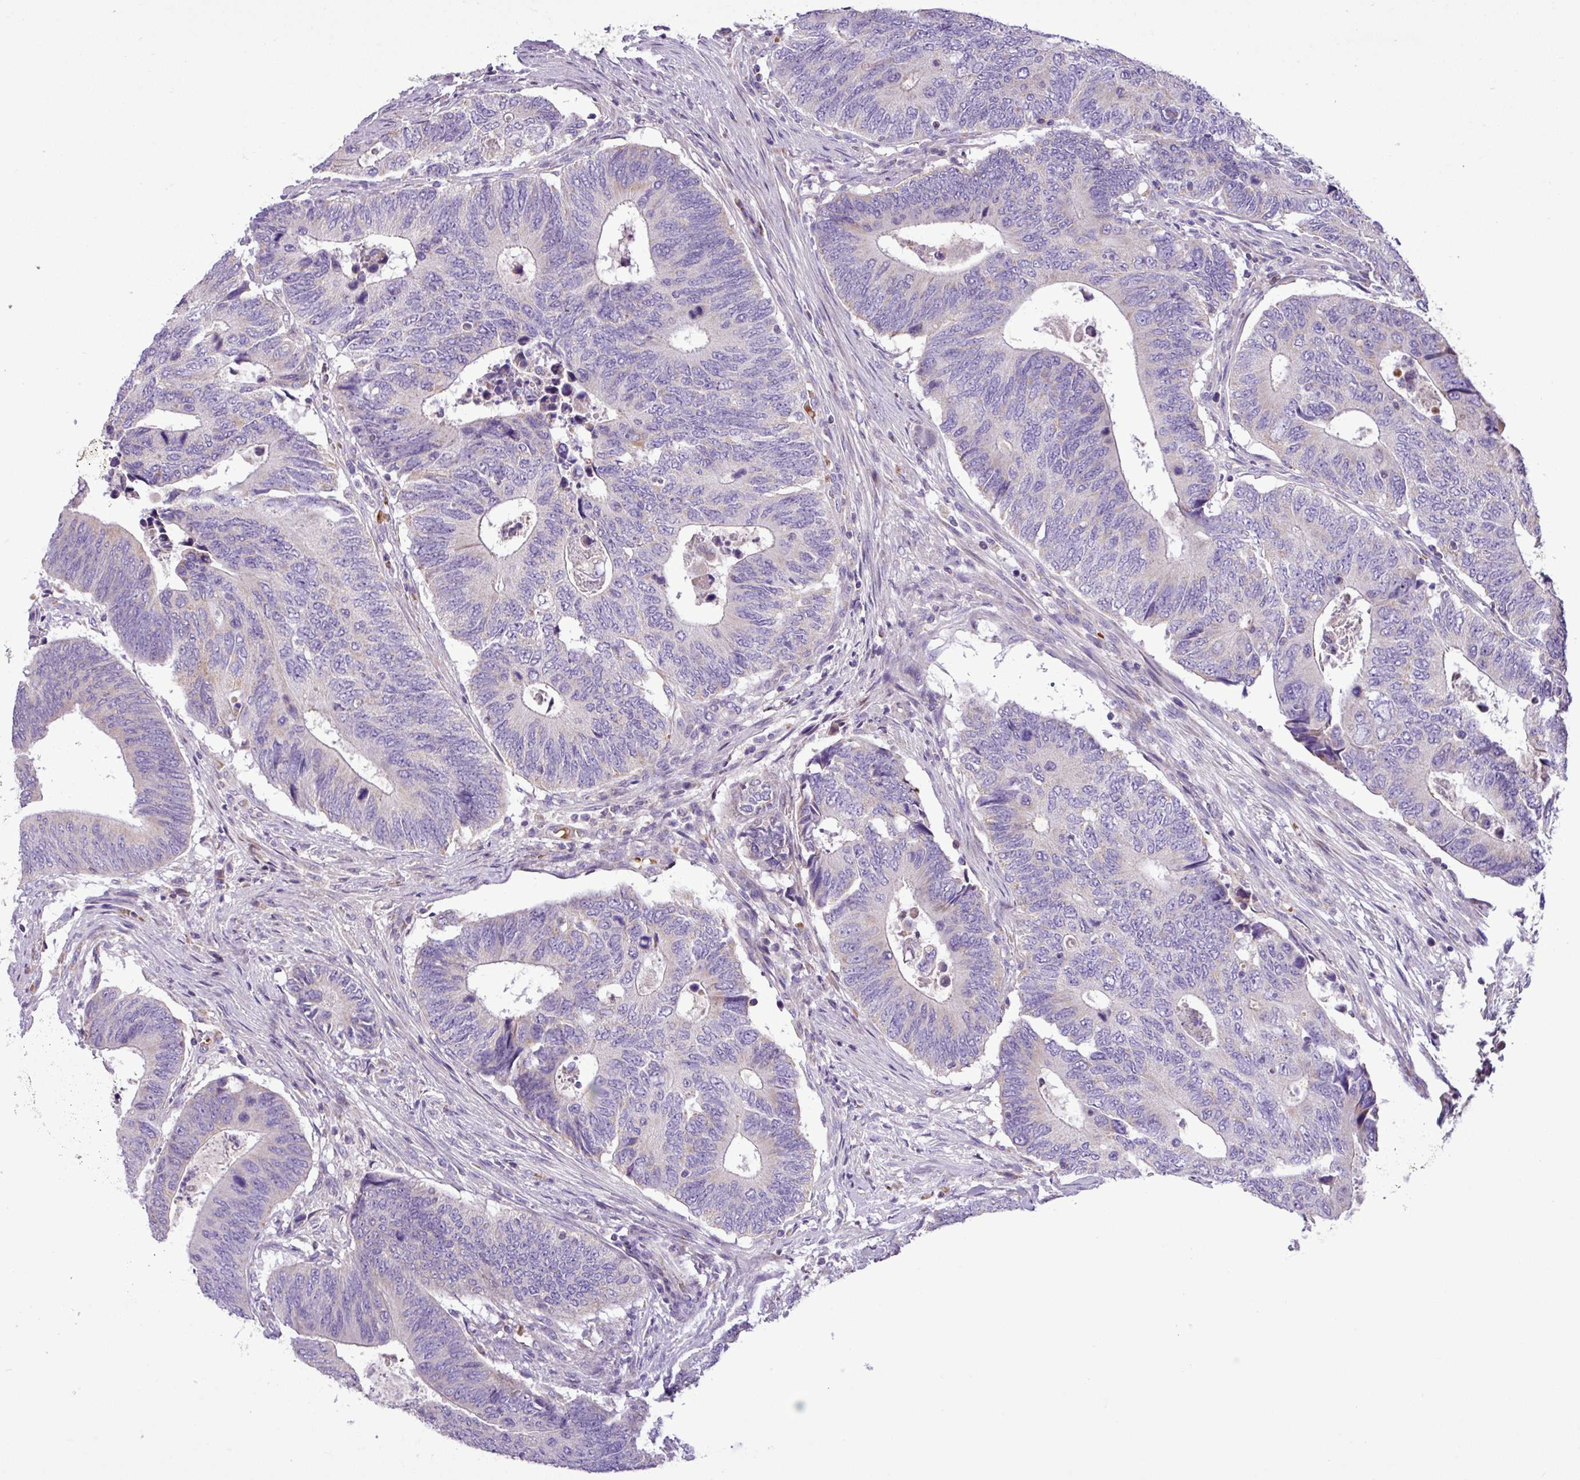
{"staining": {"intensity": "moderate", "quantity": "<25%", "location": "cytoplasmic/membranous"}, "tissue": "colorectal cancer", "cell_type": "Tumor cells", "image_type": "cancer", "snomed": [{"axis": "morphology", "description": "Adenocarcinoma, NOS"}, {"axis": "topography", "description": "Colon"}], "caption": "Immunohistochemistry (IHC) micrograph of human adenocarcinoma (colorectal) stained for a protein (brown), which exhibits low levels of moderate cytoplasmic/membranous expression in approximately <25% of tumor cells.", "gene": "FAM183A", "patient": {"sex": "male", "age": 87}}